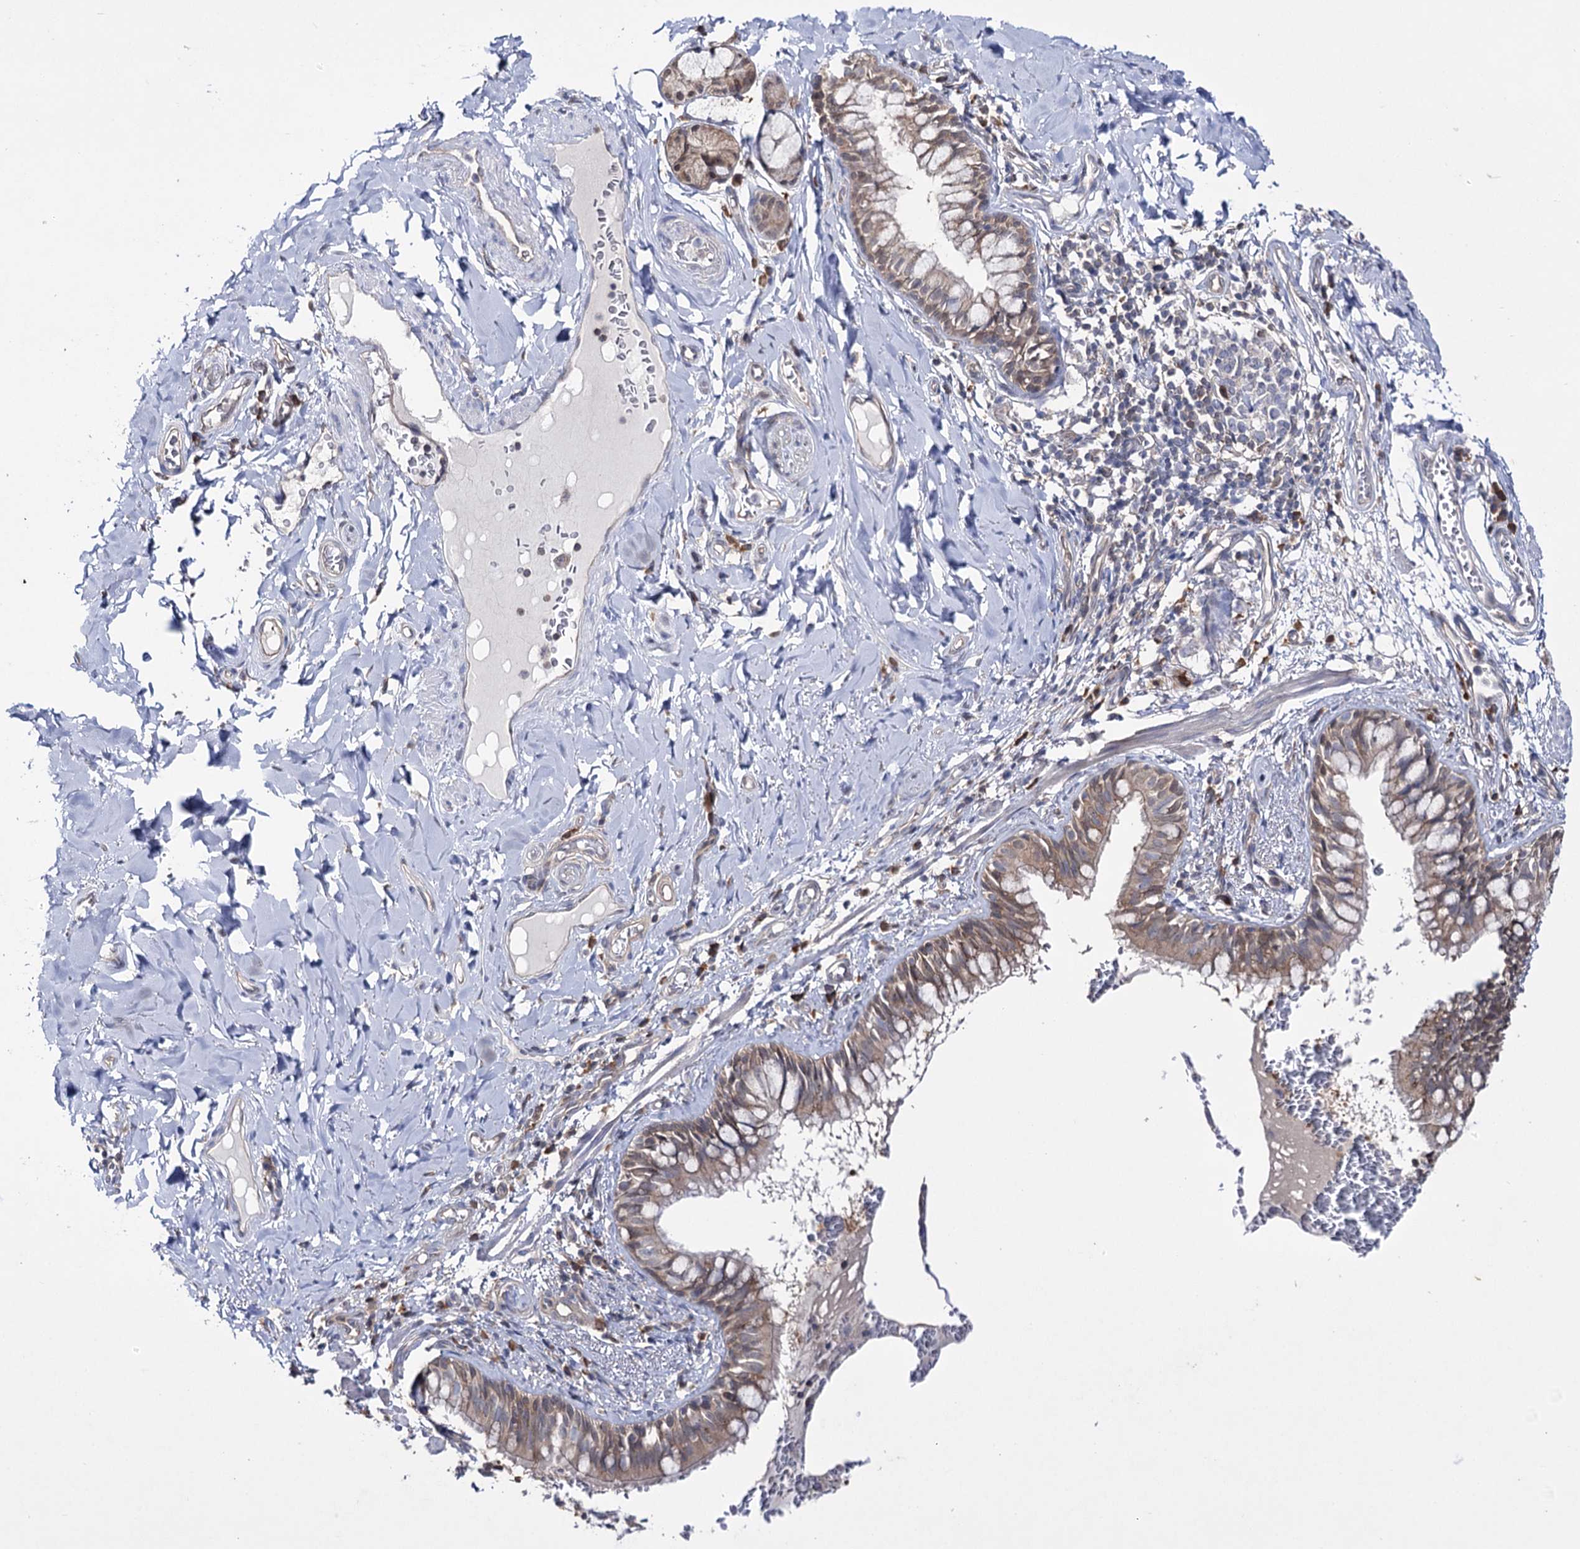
{"staining": {"intensity": "weak", "quantity": ">75%", "location": "cytoplasmic/membranous,nuclear"}, "tissue": "bronchus", "cell_type": "Respiratory epithelial cells", "image_type": "normal", "snomed": [{"axis": "morphology", "description": "Normal tissue, NOS"}, {"axis": "topography", "description": "Cartilage tissue"}, {"axis": "topography", "description": "Bronchus"}], "caption": "Approximately >75% of respiratory epithelial cells in unremarkable human bronchus reveal weak cytoplasmic/membranous,nuclear protein expression as visualized by brown immunohistochemical staining.", "gene": "PTER", "patient": {"sex": "female", "age": 36}}